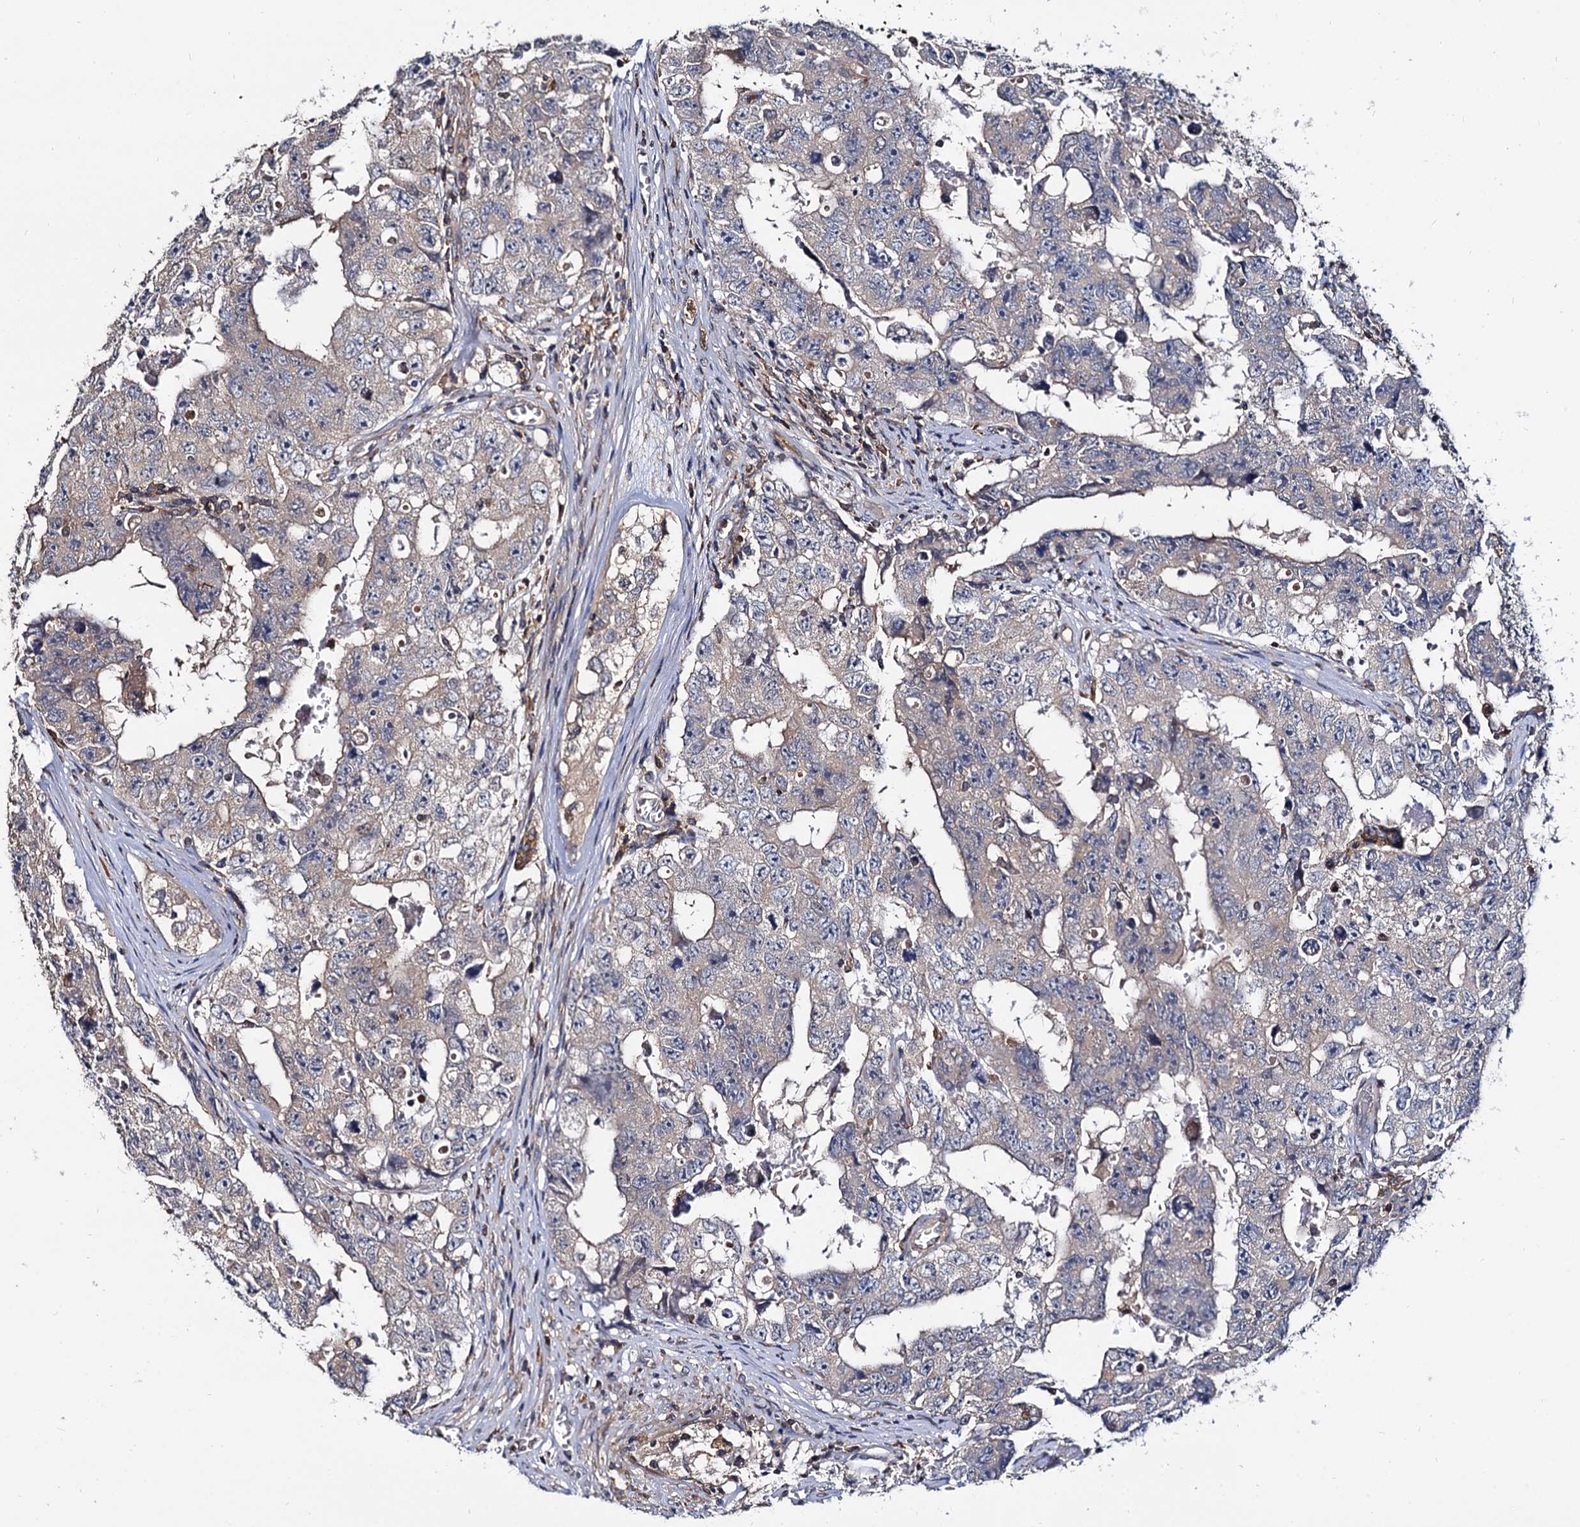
{"staining": {"intensity": "negative", "quantity": "none", "location": "none"}, "tissue": "testis cancer", "cell_type": "Tumor cells", "image_type": "cancer", "snomed": [{"axis": "morphology", "description": "Carcinoma, Embryonal, NOS"}, {"axis": "topography", "description": "Testis"}], "caption": "Testis cancer was stained to show a protein in brown. There is no significant staining in tumor cells. (Brightfield microscopy of DAB IHC at high magnification).", "gene": "ANKRD13A", "patient": {"sex": "male", "age": 17}}